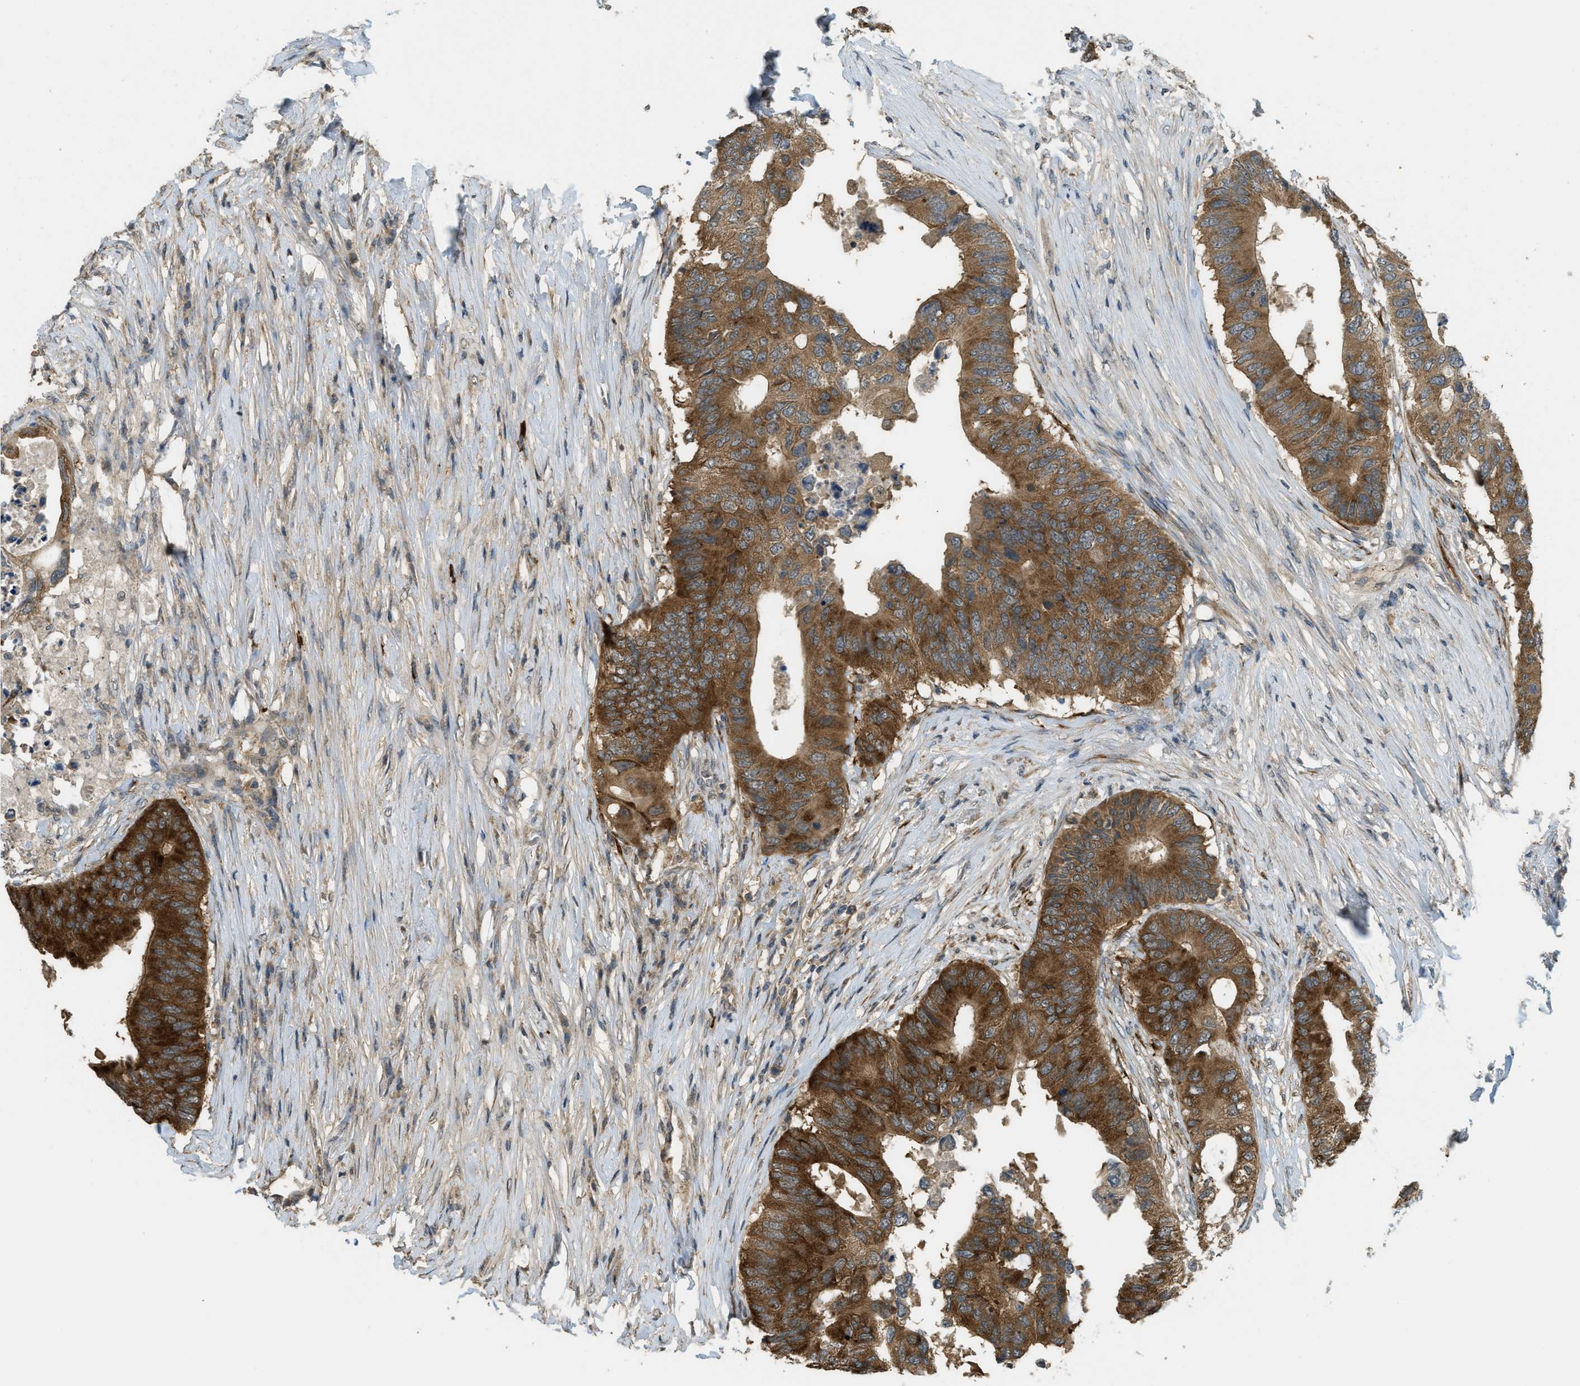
{"staining": {"intensity": "moderate", "quantity": ">75%", "location": "cytoplasmic/membranous"}, "tissue": "colorectal cancer", "cell_type": "Tumor cells", "image_type": "cancer", "snomed": [{"axis": "morphology", "description": "Adenocarcinoma, NOS"}, {"axis": "topography", "description": "Colon"}], "caption": "Protein analysis of adenocarcinoma (colorectal) tissue displays moderate cytoplasmic/membranous expression in approximately >75% of tumor cells.", "gene": "IGF2BP2", "patient": {"sex": "male", "age": 71}}